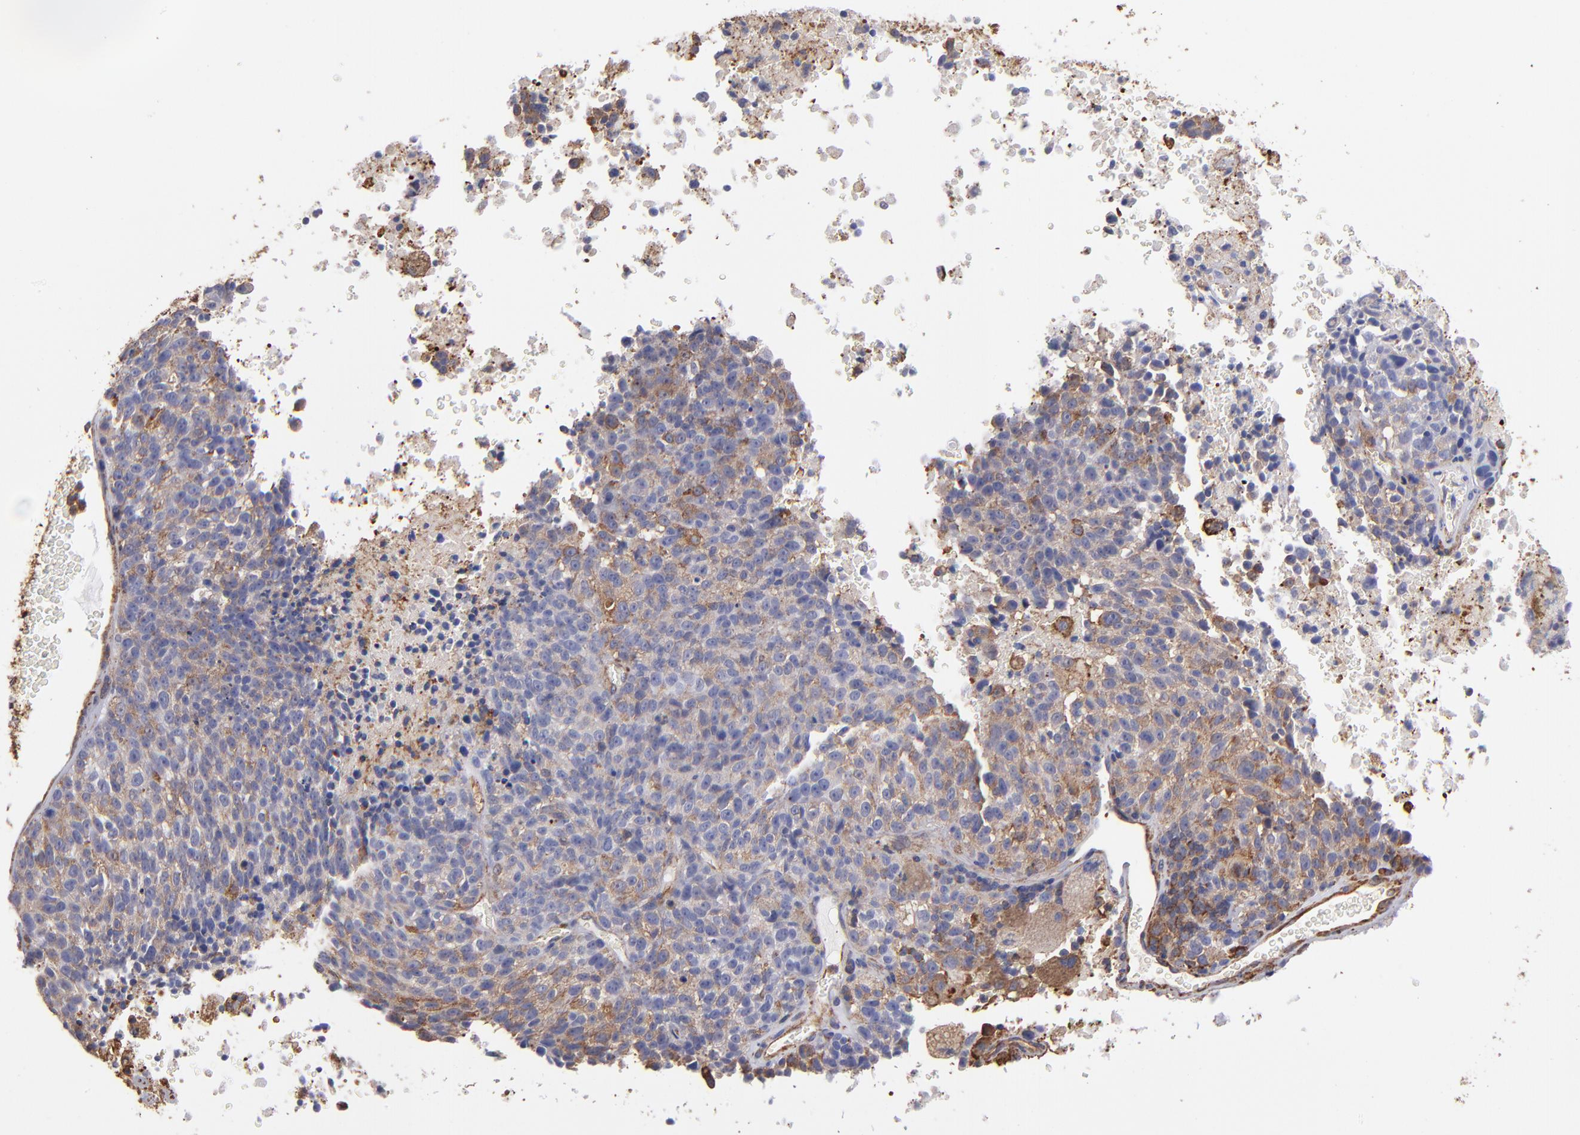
{"staining": {"intensity": "weak", "quantity": "<25%", "location": "cytoplasmic/membranous"}, "tissue": "melanoma", "cell_type": "Tumor cells", "image_type": "cancer", "snomed": [{"axis": "morphology", "description": "Malignant melanoma, Metastatic site"}, {"axis": "topography", "description": "Cerebral cortex"}], "caption": "This photomicrograph is of melanoma stained with immunohistochemistry (IHC) to label a protein in brown with the nuclei are counter-stained blue. There is no expression in tumor cells.", "gene": "MVP", "patient": {"sex": "female", "age": 52}}